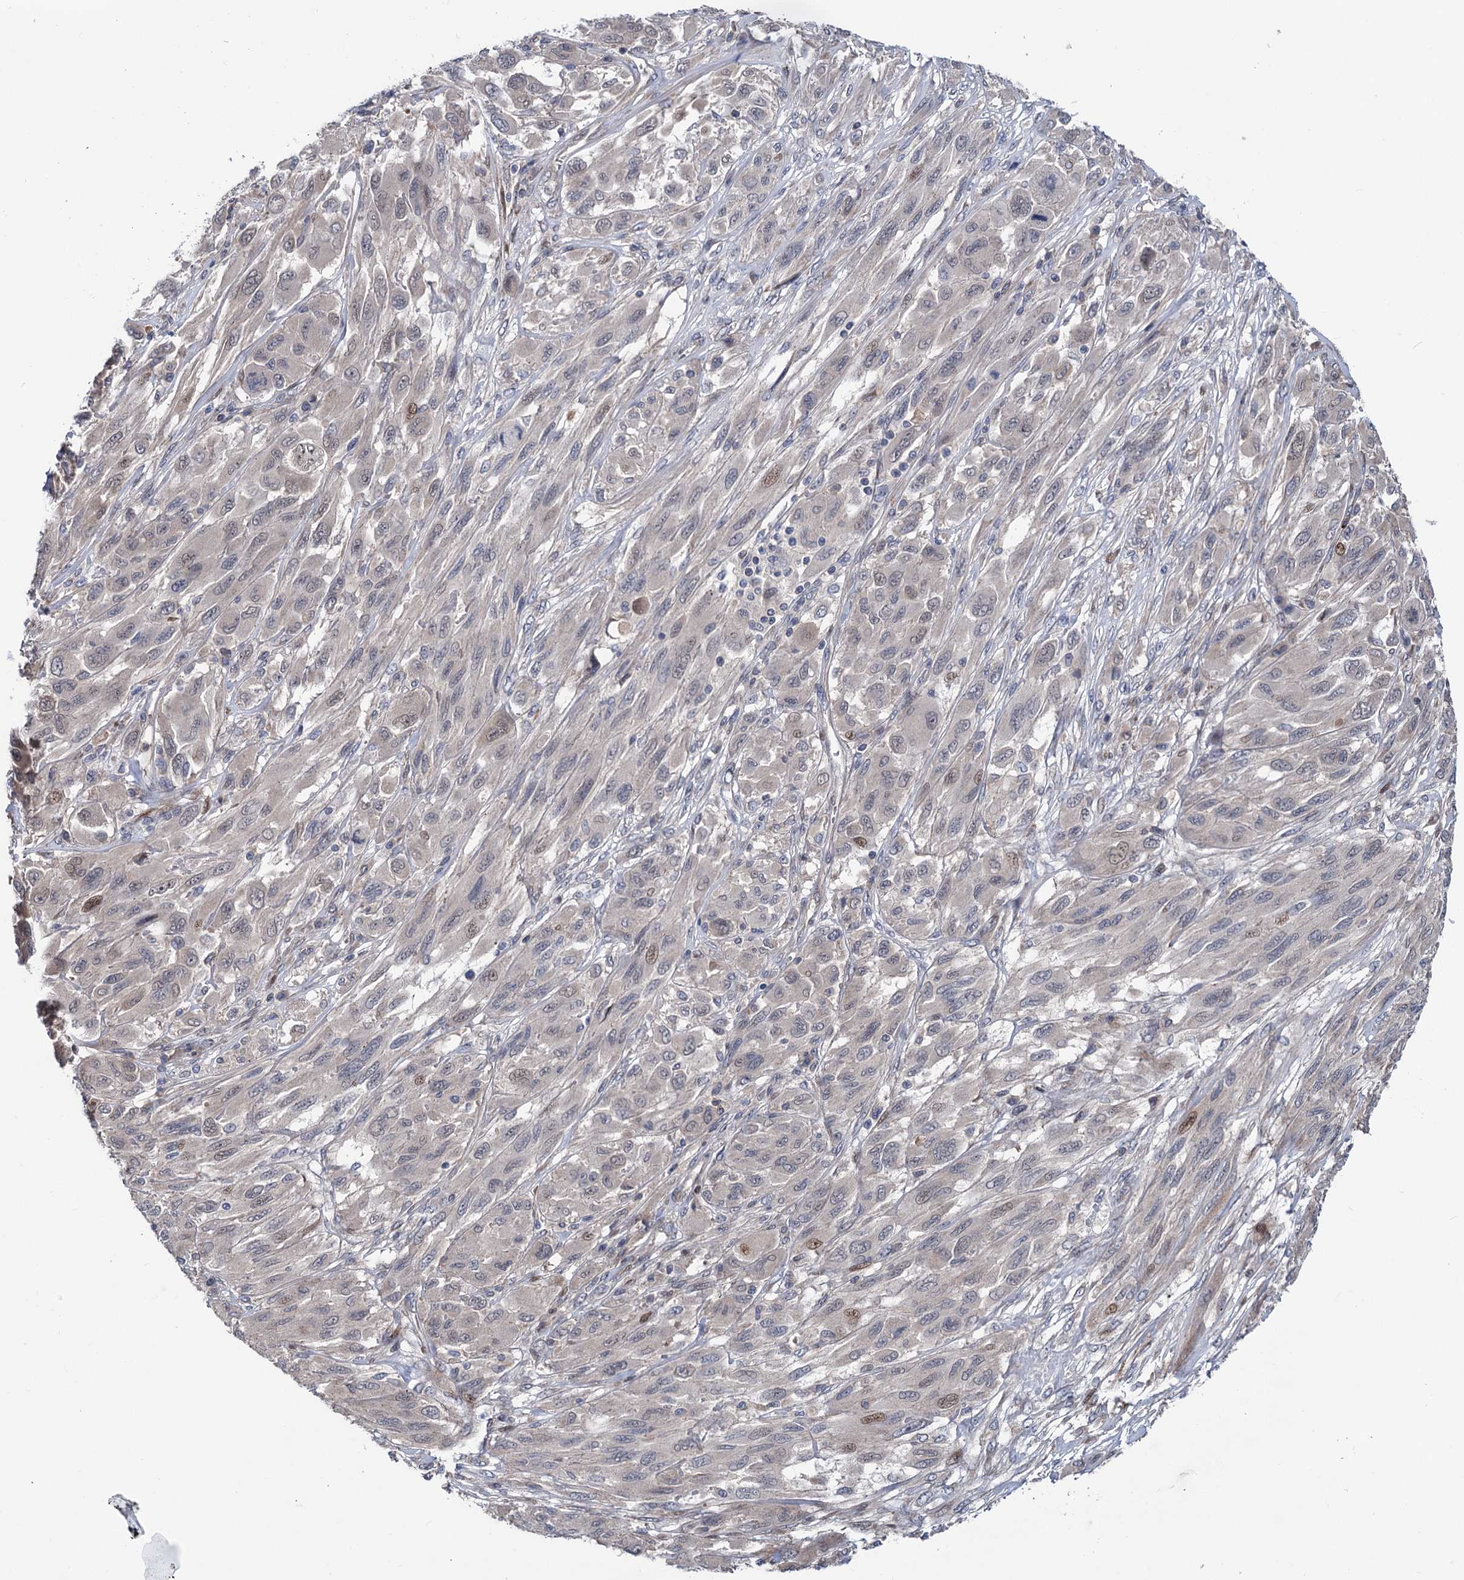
{"staining": {"intensity": "moderate", "quantity": "<25%", "location": "cytoplasmic/membranous"}, "tissue": "melanoma", "cell_type": "Tumor cells", "image_type": "cancer", "snomed": [{"axis": "morphology", "description": "Malignant melanoma, NOS"}, {"axis": "topography", "description": "Skin"}], "caption": "This photomicrograph demonstrates IHC staining of human melanoma, with low moderate cytoplasmic/membranous staining in about <25% of tumor cells.", "gene": "UBR1", "patient": {"sex": "female", "age": 91}}